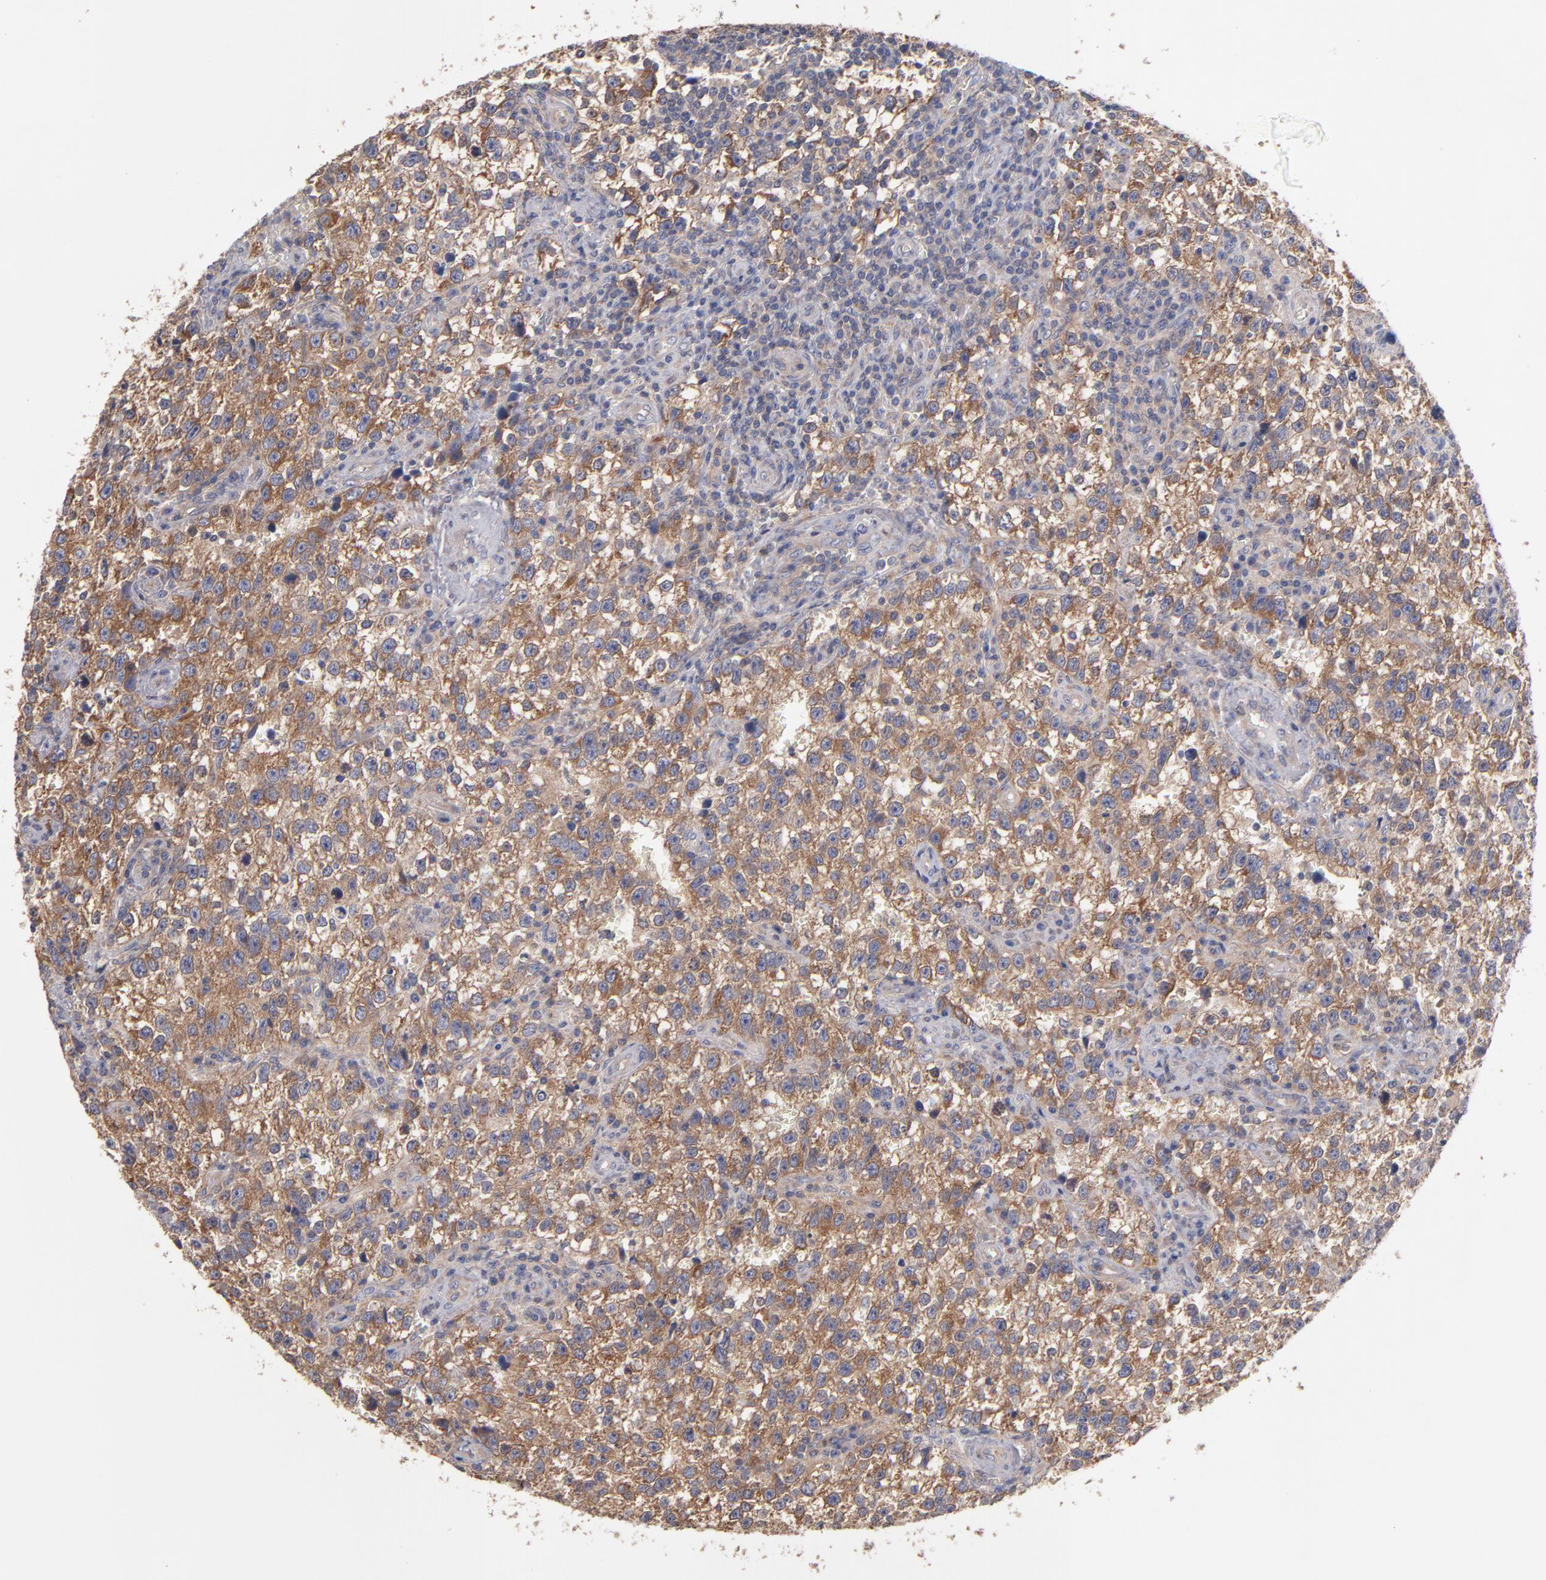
{"staining": {"intensity": "moderate", "quantity": ">75%", "location": "cytoplasmic/membranous"}, "tissue": "testis cancer", "cell_type": "Tumor cells", "image_type": "cancer", "snomed": [{"axis": "morphology", "description": "Seminoma, NOS"}, {"axis": "topography", "description": "Testis"}], "caption": "The histopathology image shows immunohistochemical staining of seminoma (testis). There is moderate cytoplasmic/membranous expression is present in approximately >75% of tumor cells. The staining was performed using DAB to visualize the protein expression in brown, while the nuclei were stained in blue with hematoxylin (Magnification: 20x).", "gene": "DACT1", "patient": {"sex": "male", "age": 38}}